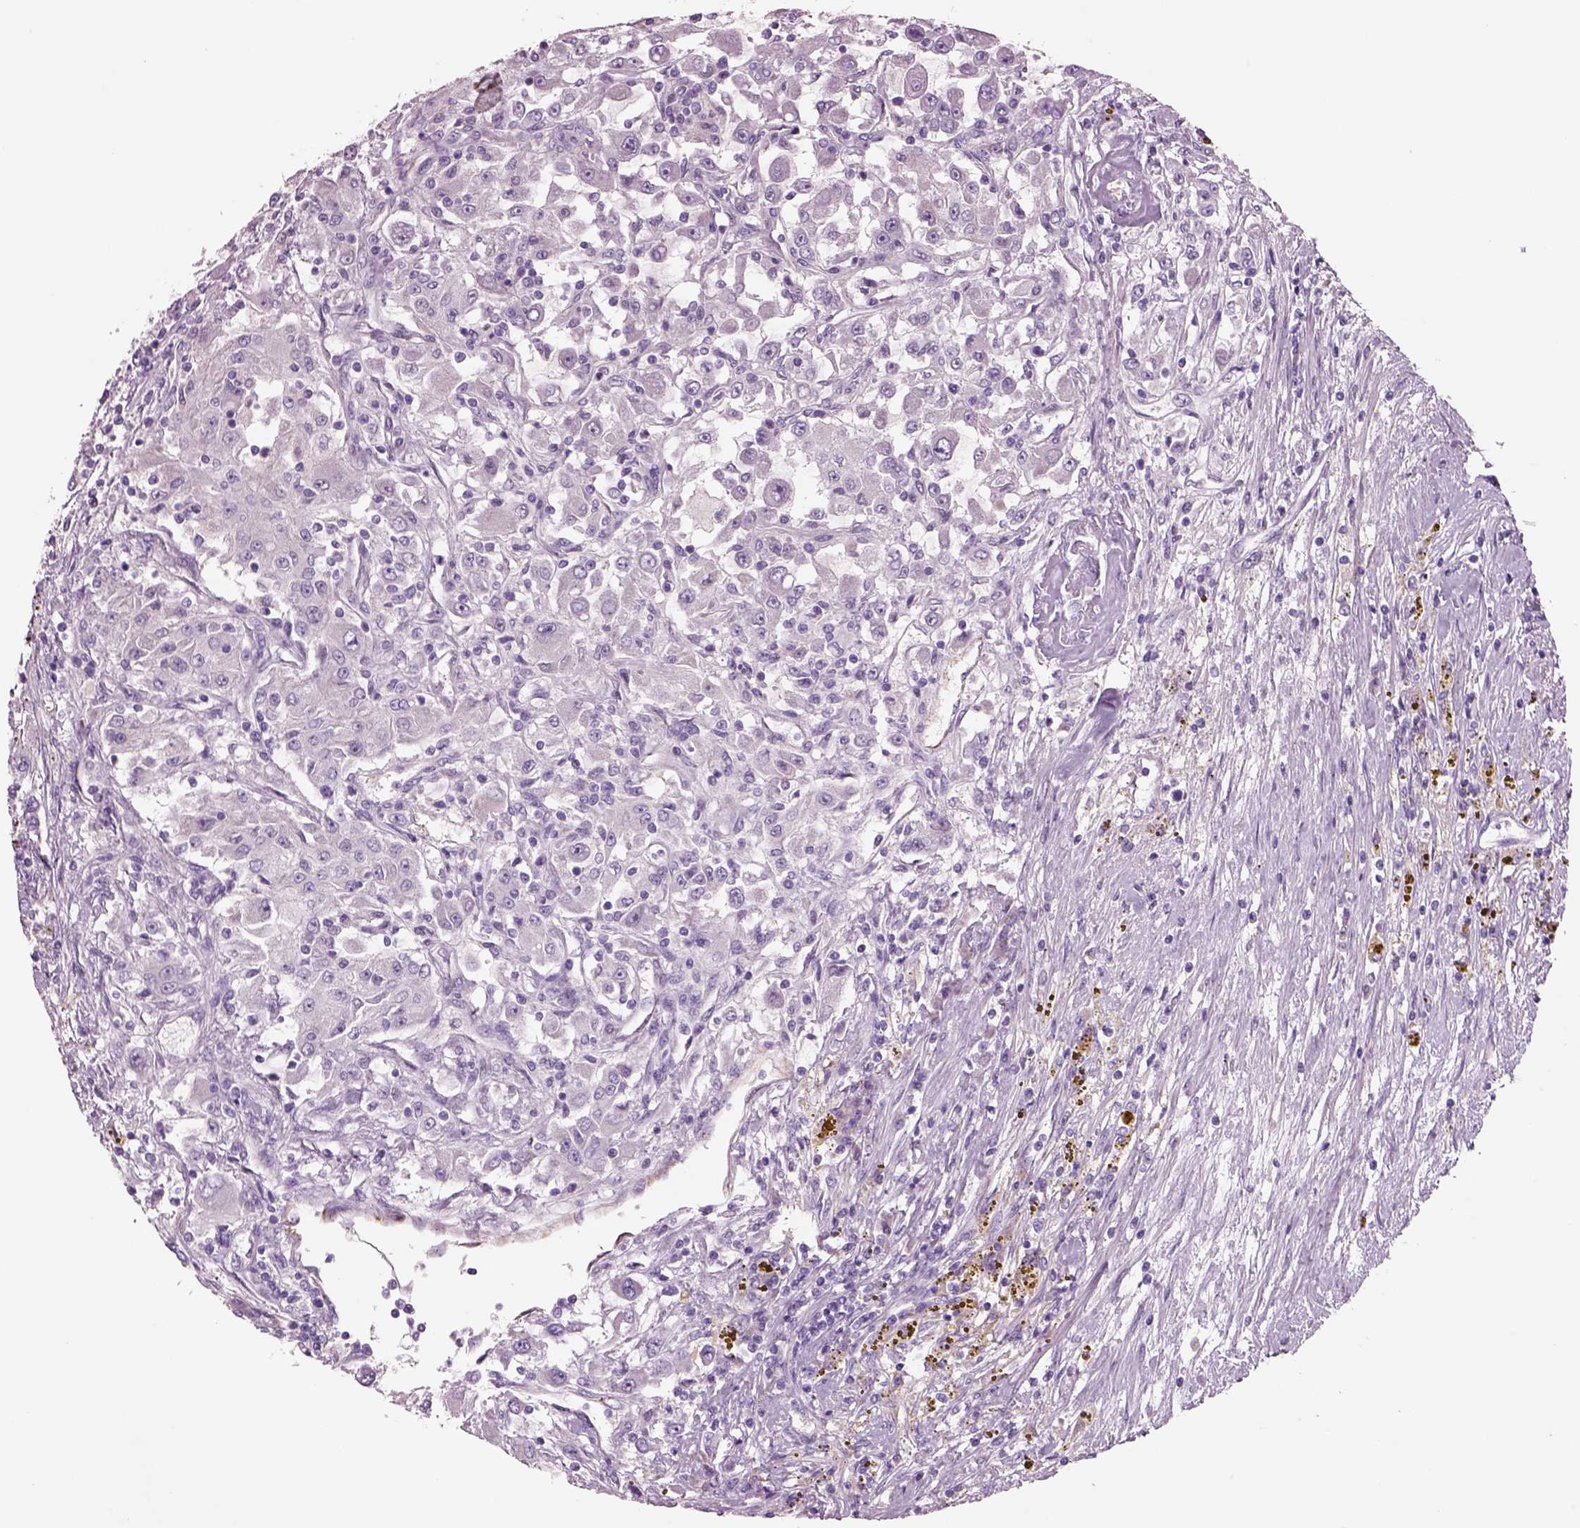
{"staining": {"intensity": "negative", "quantity": "none", "location": "none"}, "tissue": "renal cancer", "cell_type": "Tumor cells", "image_type": "cancer", "snomed": [{"axis": "morphology", "description": "Adenocarcinoma, NOS"}, {"axis": "topography", "description": "Kidney"}], "caption": "This is an IHC image of renal cancer (adenocarcinoma). There is no staining in tumor cells.", "gene": "PLPP7", "patient": {"sex": "female", "age": 67}}